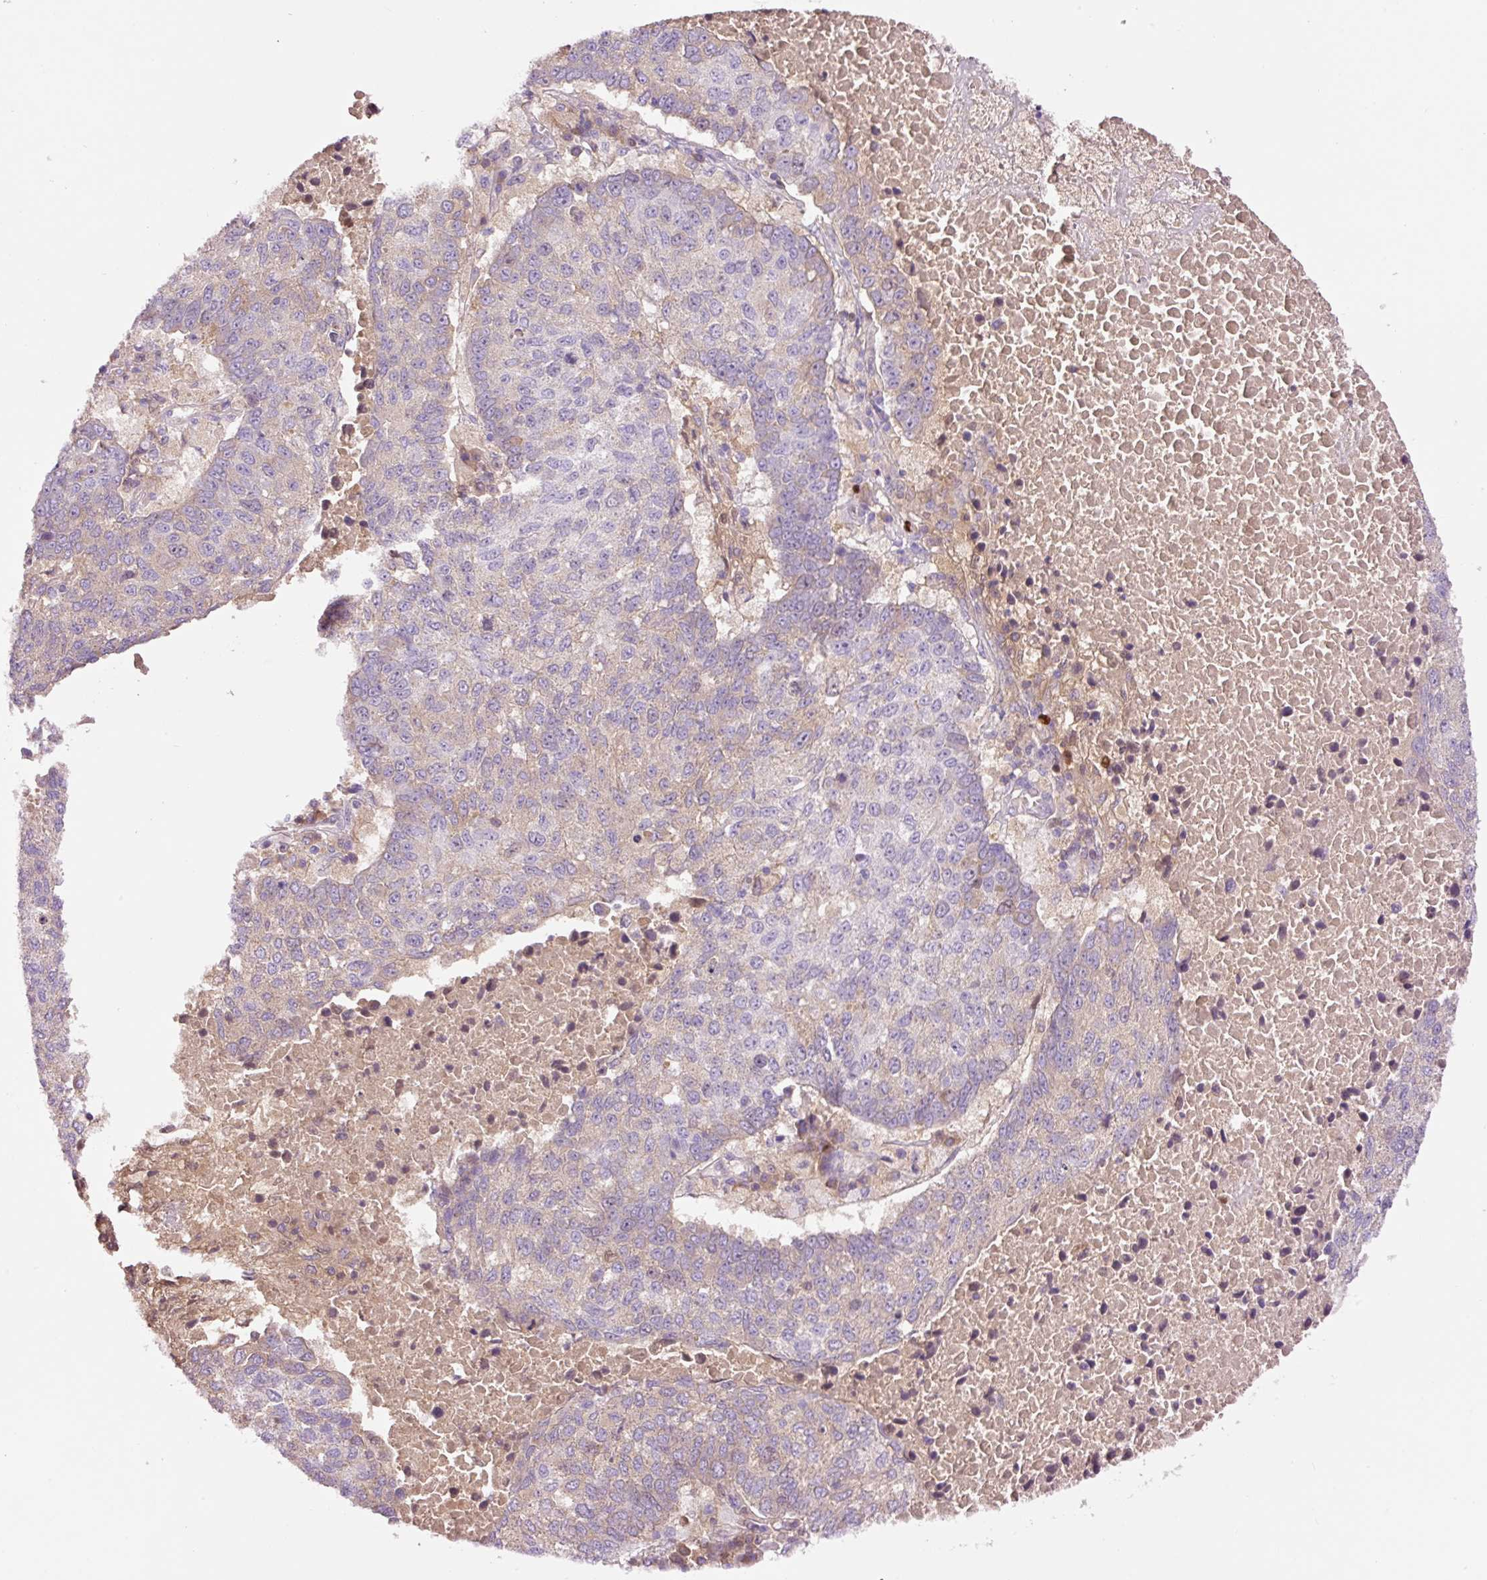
{"staining": {"intensity": "weak", "quantity": "25%-75%", "location": "cytoplasmic/membranous"}, "tissue": "lung cancer", "cell_type": "Tumor cells", "image_type": "cancer", "snomed": [{"axis": "morphology", "description": "Squamous cell carcinoma, NOS"}, {"axis": "topography", "description": "Lung"}], "caption": "Squamous cell carcinoma (lung) tissue shows weak cytoplasmic/membranous staining in about 25%-75% of tumor cells", "gene": "DPPA4", "patient": {"sex": "male", "age": 73}}